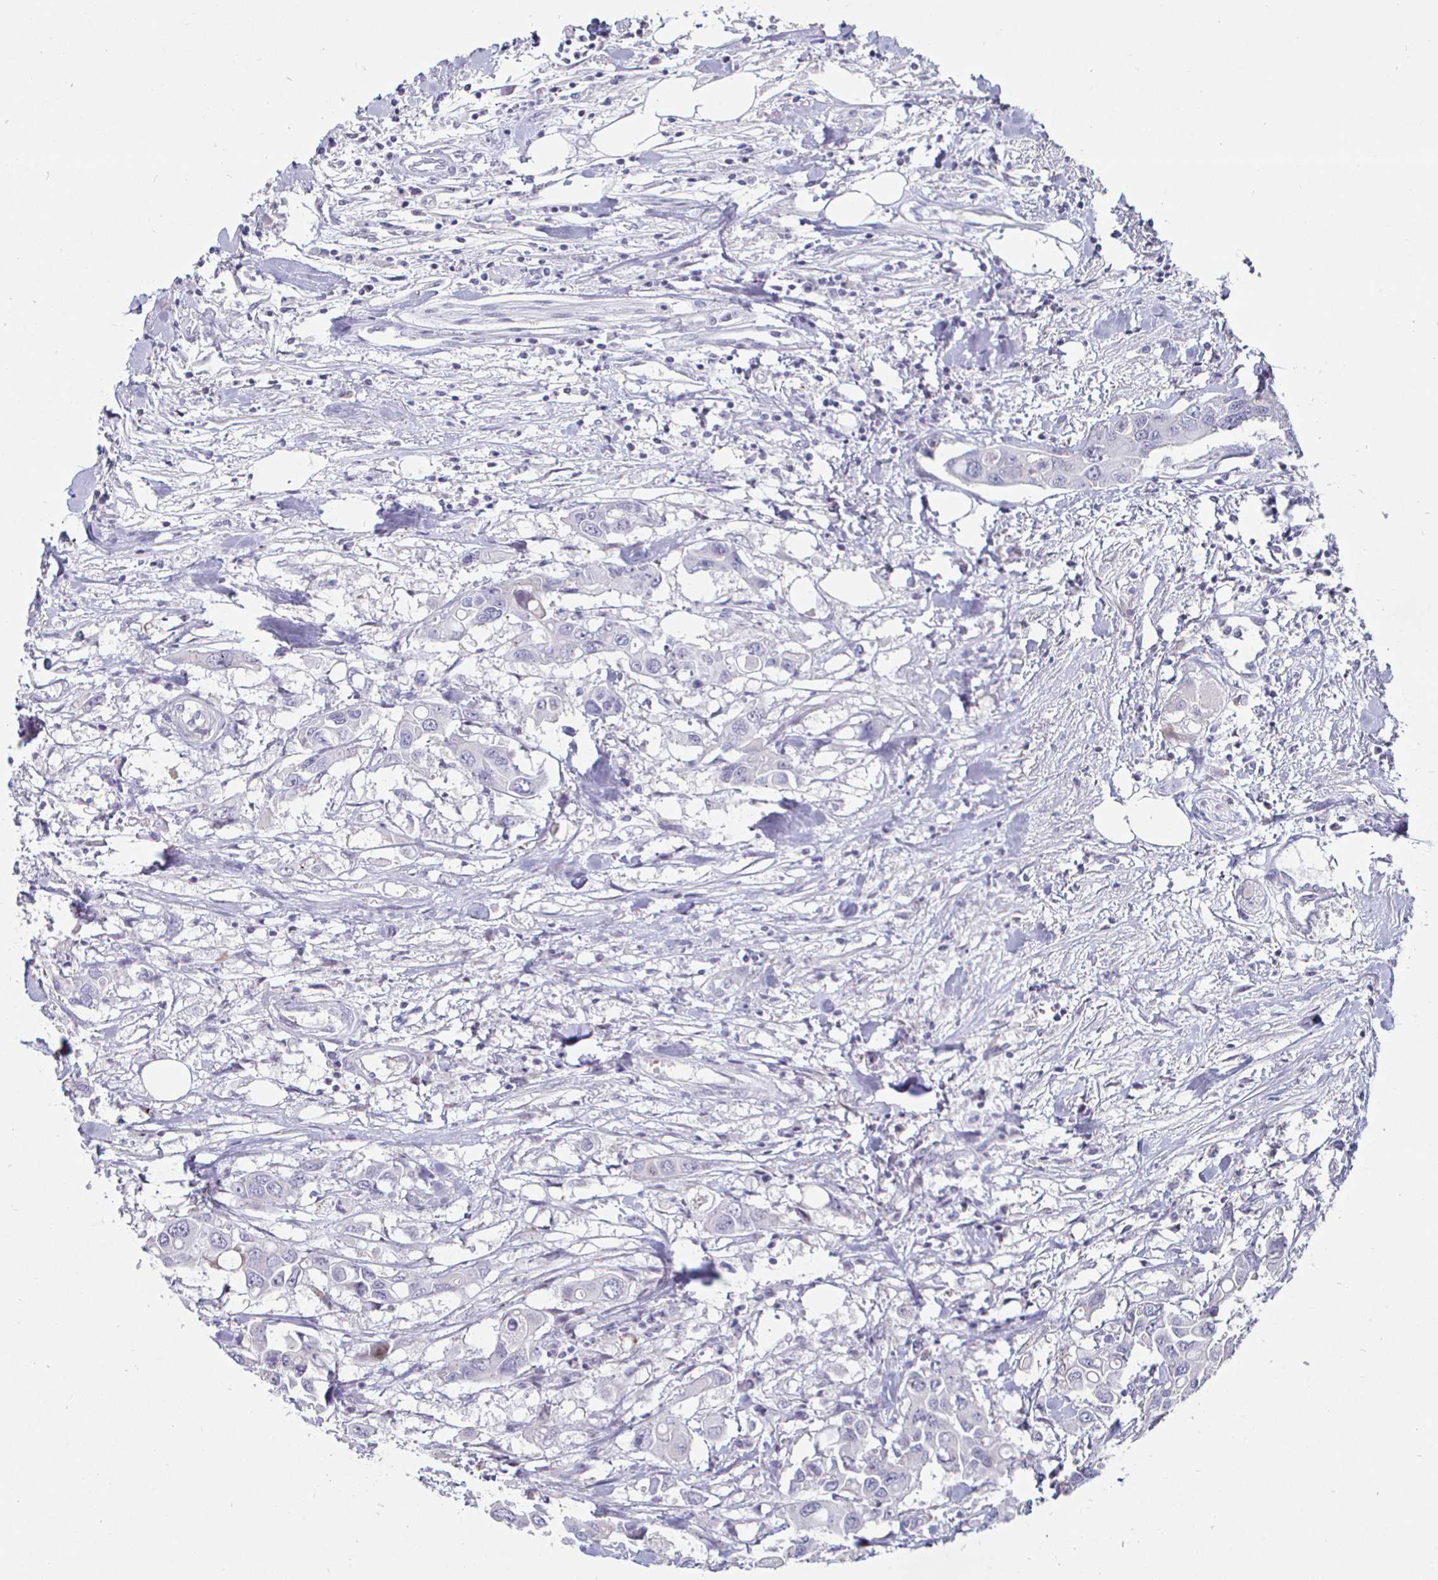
{"staining": {"intensity": "negative", "quantity": "none", "location": "none"}, "tissue": "colorectal cancer", "cell_type": "Tumor cells", "image_type": "cancer", "snomed": [{"axis": "morphology", "description": "Adenocarcinoma, NOS"}, {"axis": "topography", "description": "Colon"}], "caption": "IHC of colorectal cancer demonstrates no staining in tumor cells.", "gene": "DMRTB1", "patient": {"sex": "male", "age": 77}}